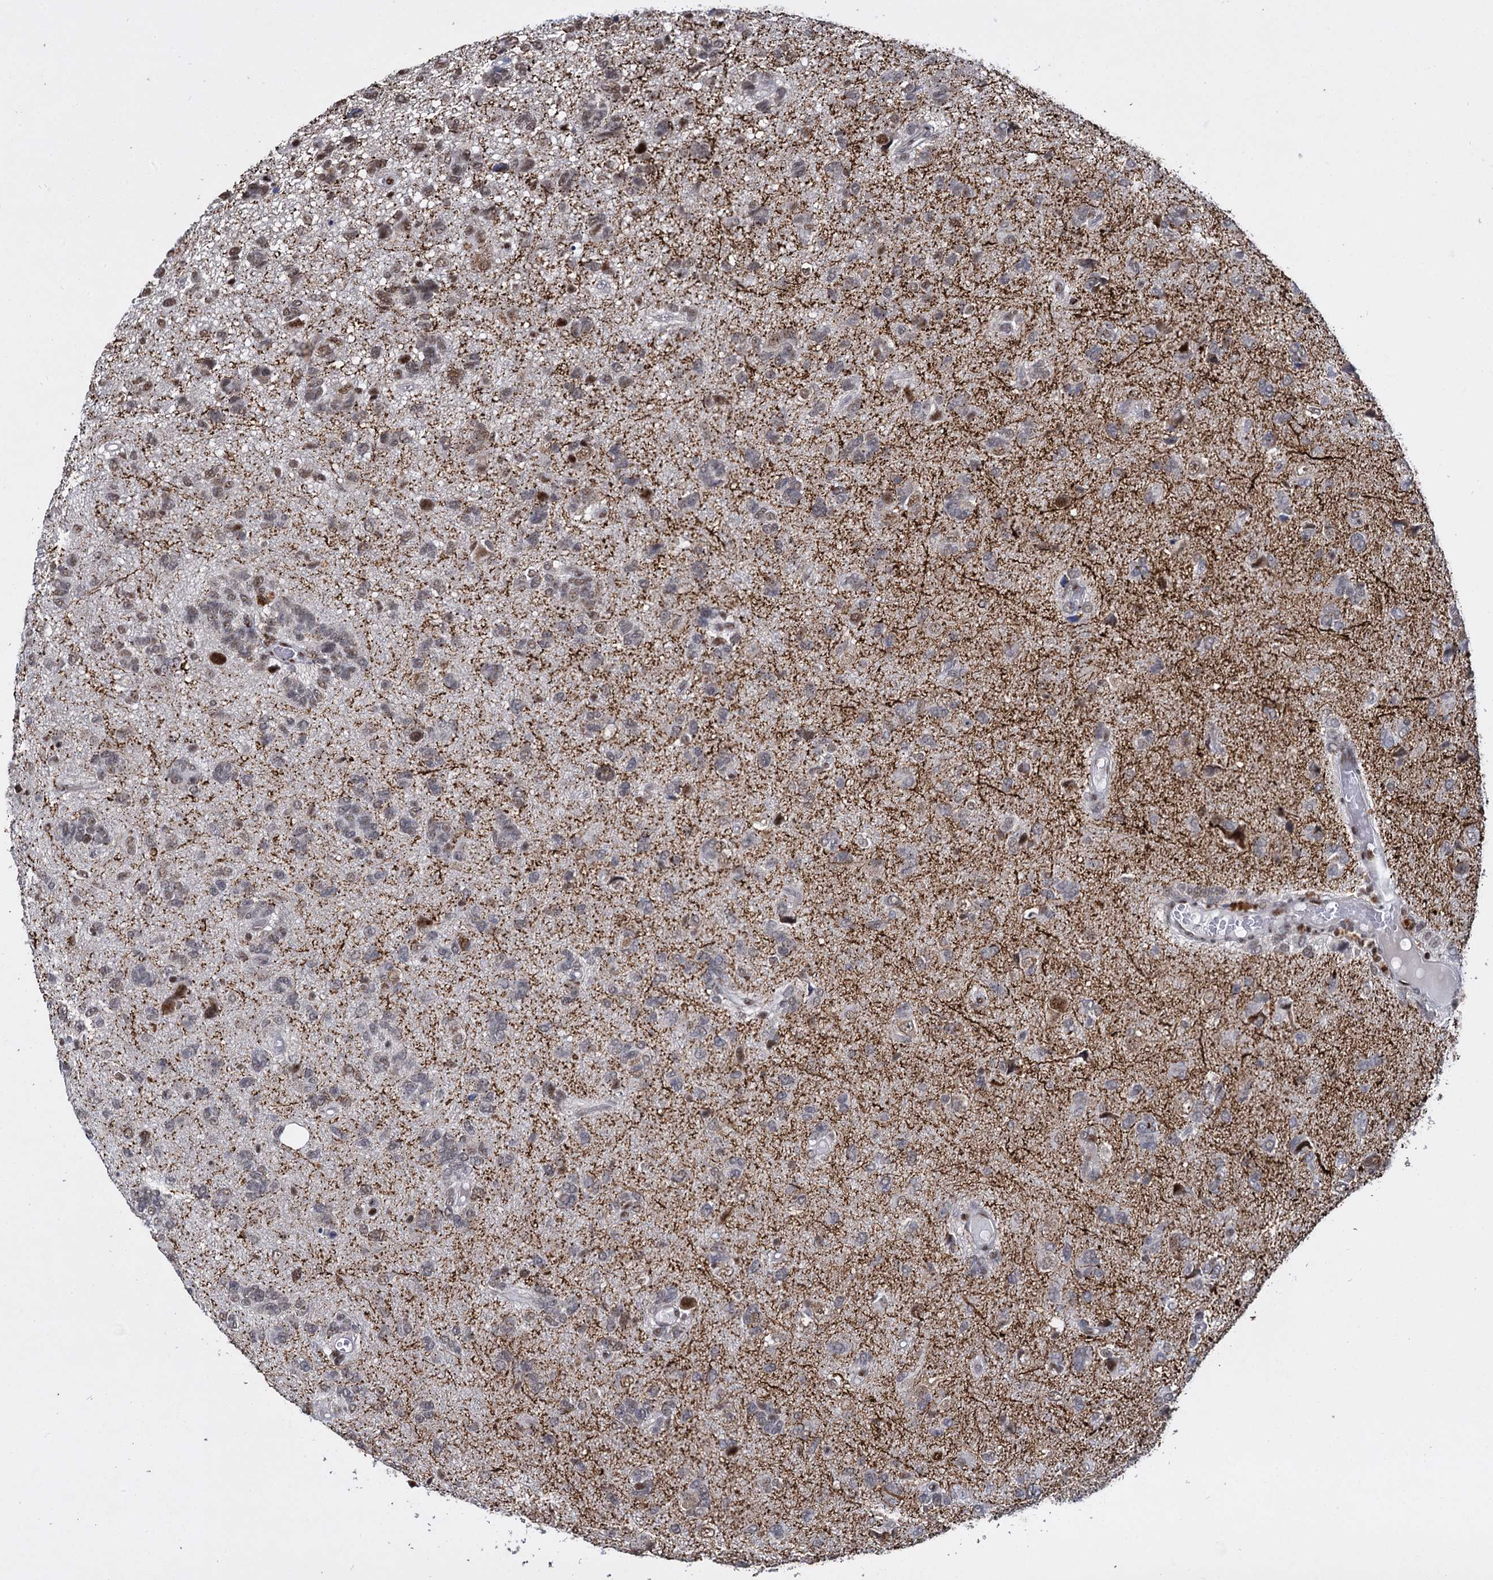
{"staining": {"intensity": "moderate", "quantity": "<25%", "location": "nuclear"}, "tissue": "glioma", "cell_type": "Tumor cells", "image_type": "cancer", "snomed": [{"axis": "morphology", "description": "Glioma, malignant, High grade"}, {"axis": "topography", "description": "Brain"}], "caption": "Malignant glioma (high-grade) stained for a protein exhibits moderate nuclear positivity in tumor cells.", "gene": "RPUSD4", "patient": {"sex": "female", "age": 59}}